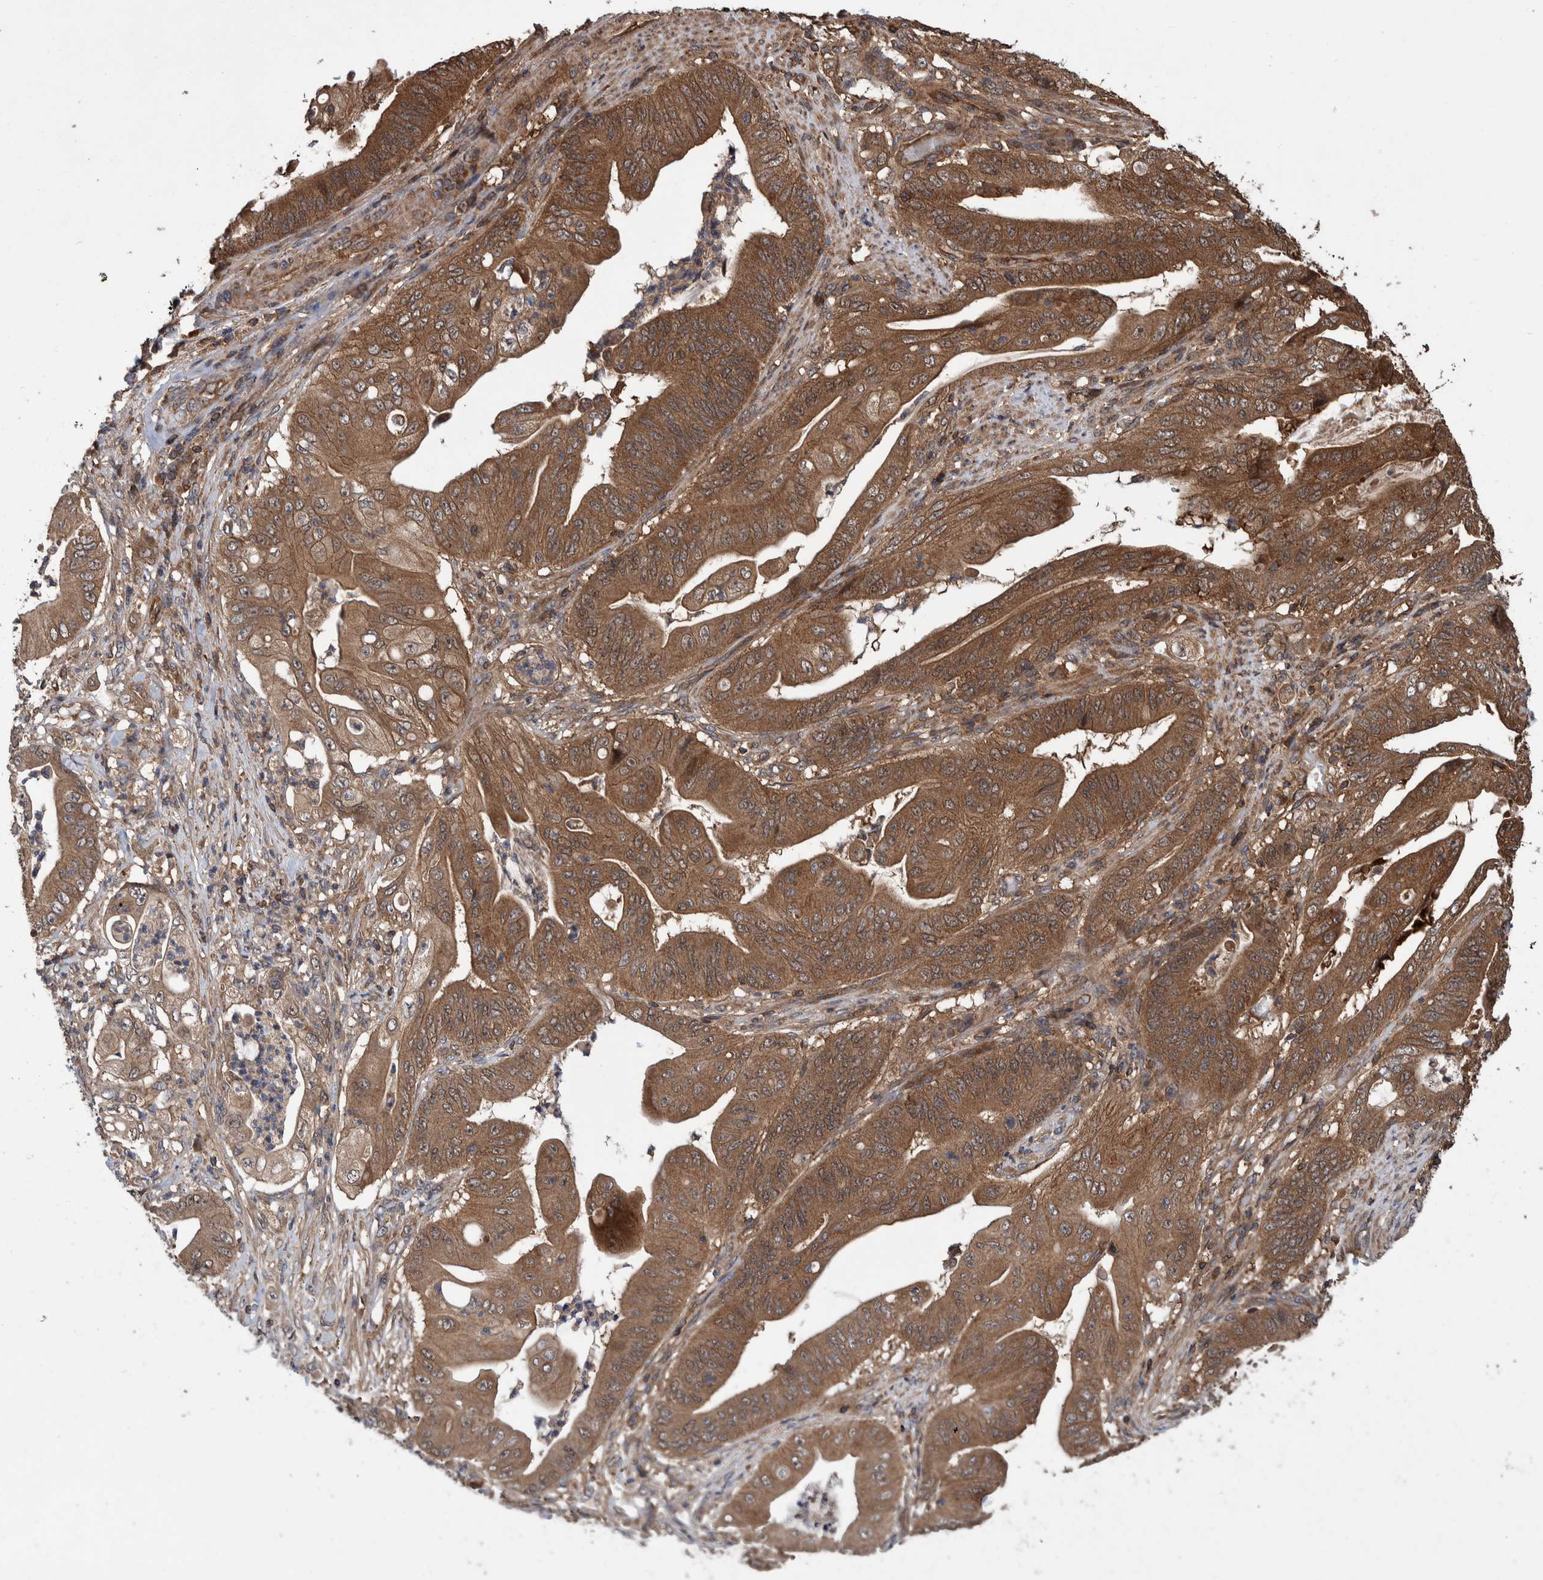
{"staining": {"intensity": "moderate", "quantity": ">75%", "location": "cytoplasmic/membranous"}, "tissue": "stomach cancer", "cell_type": "Tumor cells", "image_type": "cancer", "snomed": [{"axis": "morphology", "description": "Adenocarcinoma, NOS"}, {"axis": "topography", "description": "Stomach"}], "caption": "The histopathology image displays immunohistochemical staining of stomach adenocarcinoma. There is moderate cytoplasmic/membranous staining is identified in about >75% of tumor cells.", "gene": "VBP1", "patient": {"sex": "female", "age": 73}}